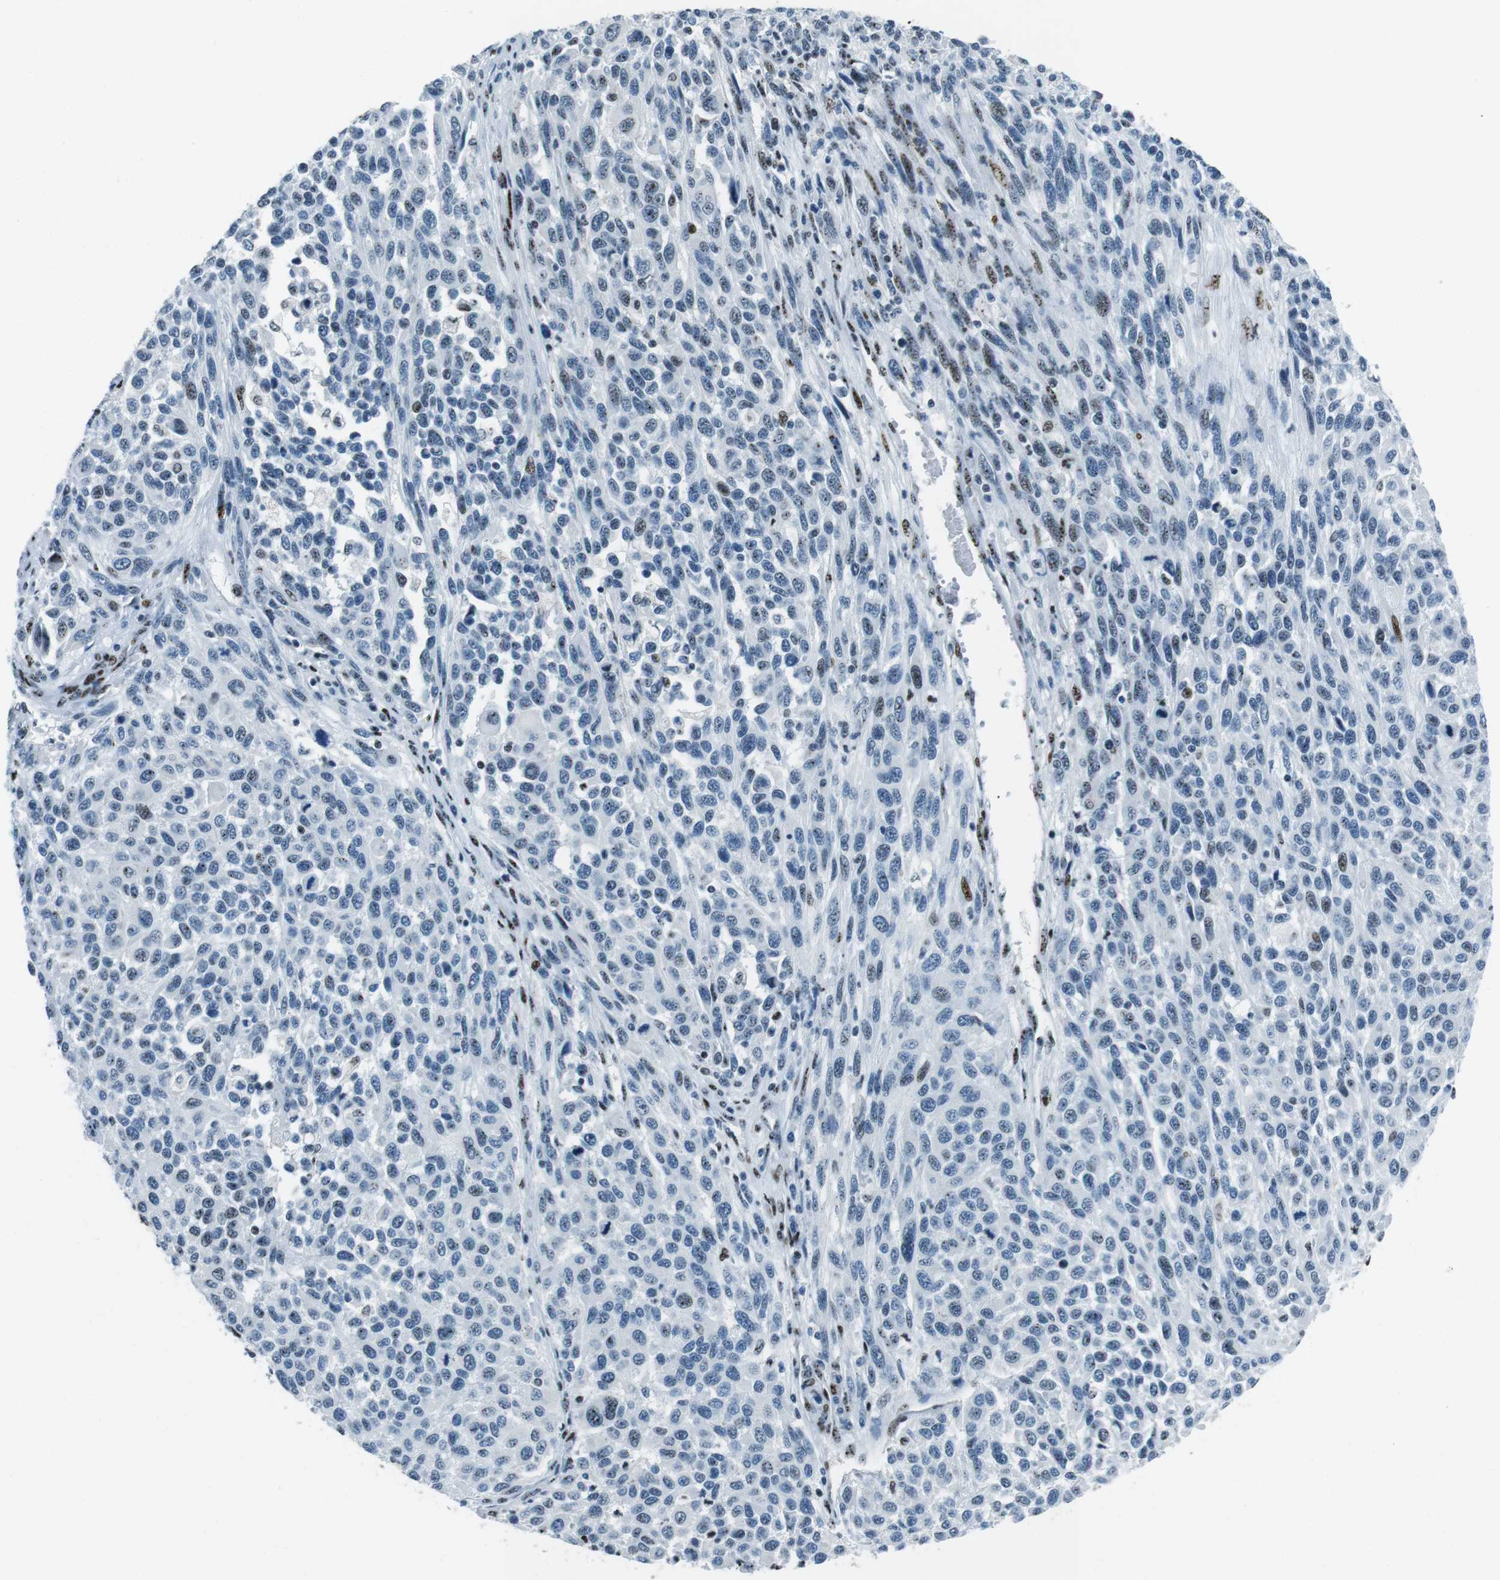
{"staining": {"intensity": "moderate", "quantity": "<25%", "location": "nuclear"}, "tissue": "melanoma", "cell_type": "Tumor cells", "image_type": "cancer", "snomed": [{"axis": "morphology", "description": "Malignant melanoma, Metastatic site"}, {"axis": "topography", "description": "Lymph node"}], "caption": "An IHC micrograph of tumor tissue is shown. Protein staining in brown labels moderate nuclear positivity in melanoma within tumor cells.", "gene": "PML", "patient": {"sex": "male", "age": 61}}